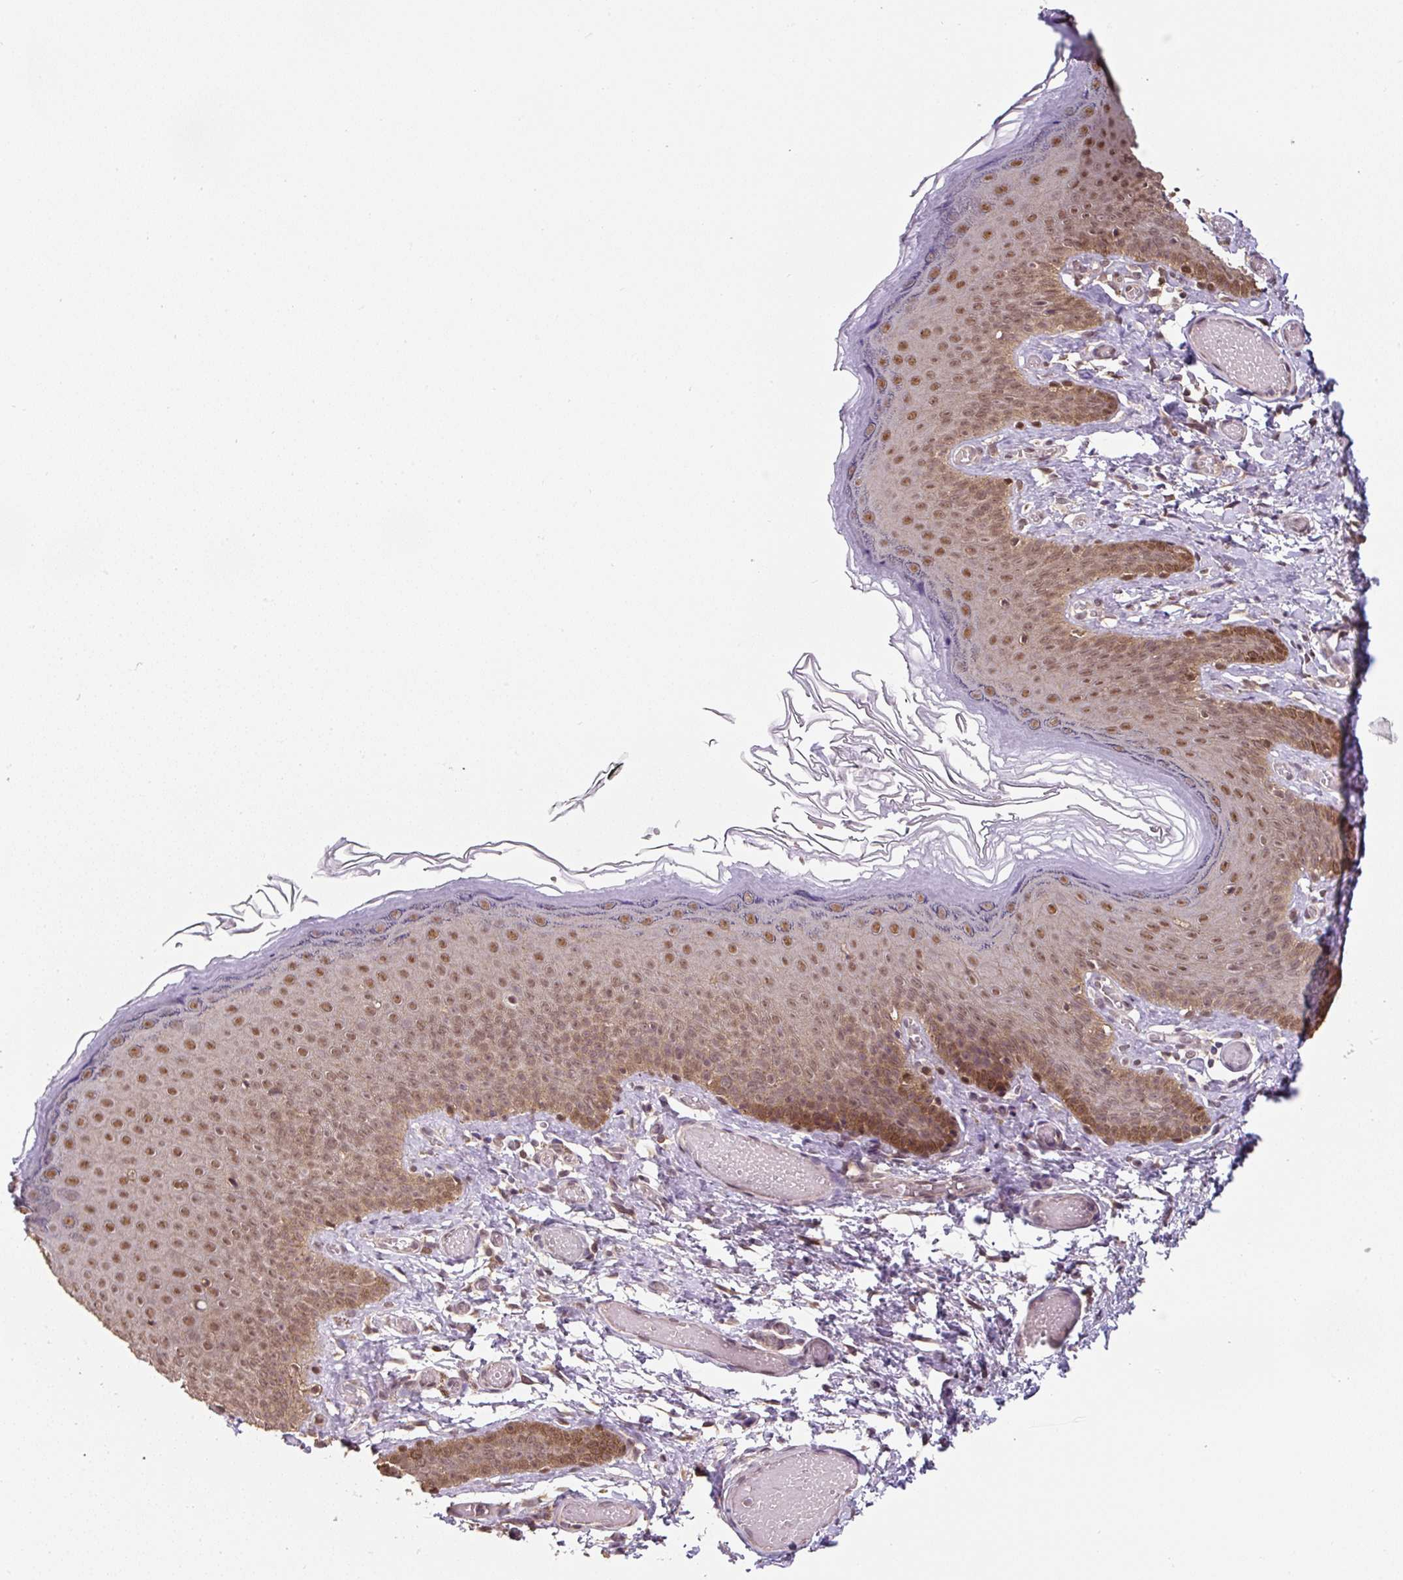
{"staining": {"intensity": "moderate", "quantity": ">75%", "location": "cytoplasmic/membranous,nuclear"}, "tissue": "skin", "cell_type": "Epidermal cells", "image_type": "normal", "snomed": [{"axis": "morphology", "description": "Normal tissue, NOS"}, {"axis": "topography", "description": "Anal"}], "caption": "Protein expression analysis of unremarkable skin shows moderate cytoplasmic/membranous,nuclear staining in about >75% of epidermal cells.", "gene": "ST13", "patient": {"sex": "female", "age": 40}}